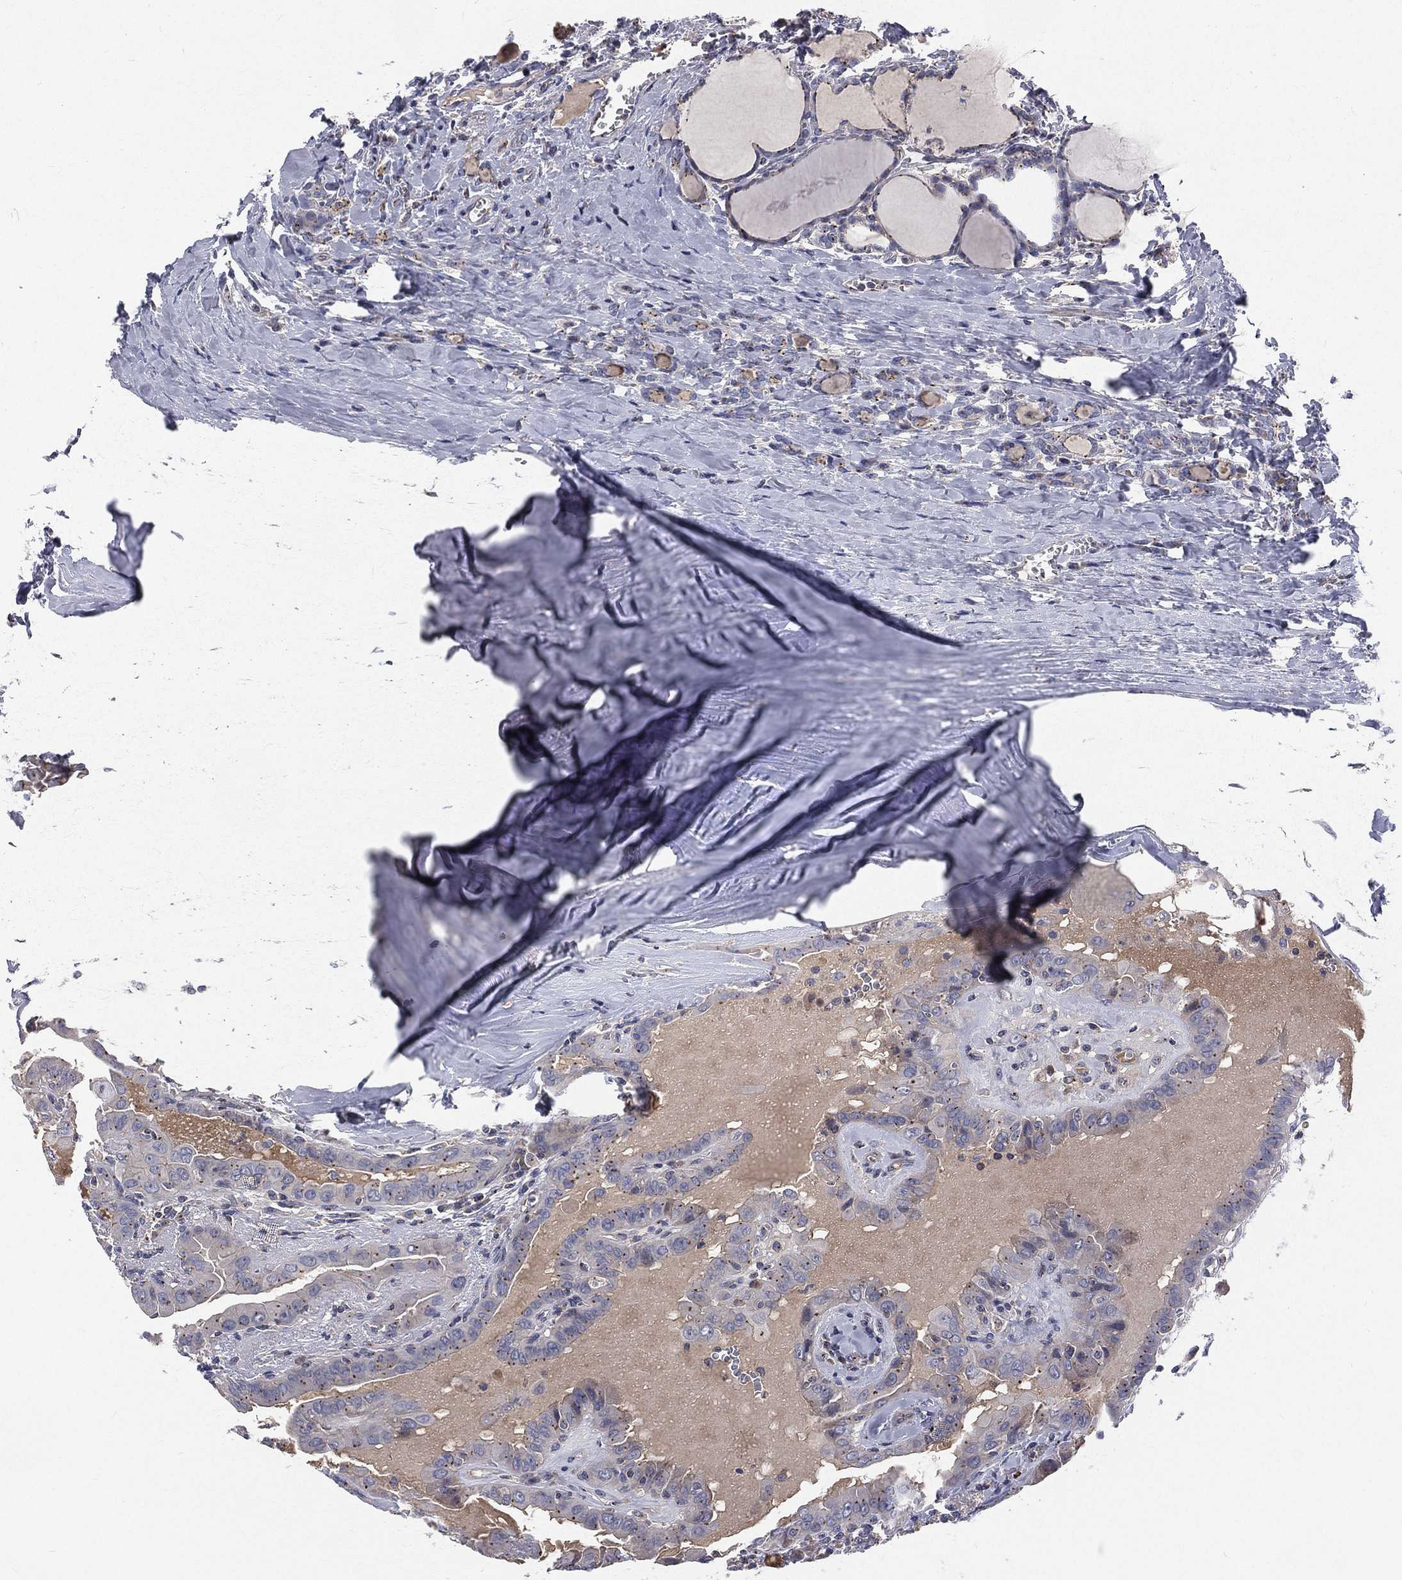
{"staining": {"intensity": "moderate", "quantity": "<25%", "location": "cytoplasmic/membranous"}, "tissue": "thyroid cancer", "cell_type": "Tumor cells", "image_type": "cancer", "snomed": [{"axis": "morphology", "description": "Papillary adenocarcinoma, NOS"}, {"axis": "topography", "description": "Thyroid gland"}], "caption": "Papillary adenocarcinoma (thyroid) stained with a brown dye displays moderate cytoplasmic/membranous positive positivity in about <25% of tumor cells.", "gene": "CROCC", "patient": {"sex": "female", "age": 37}}